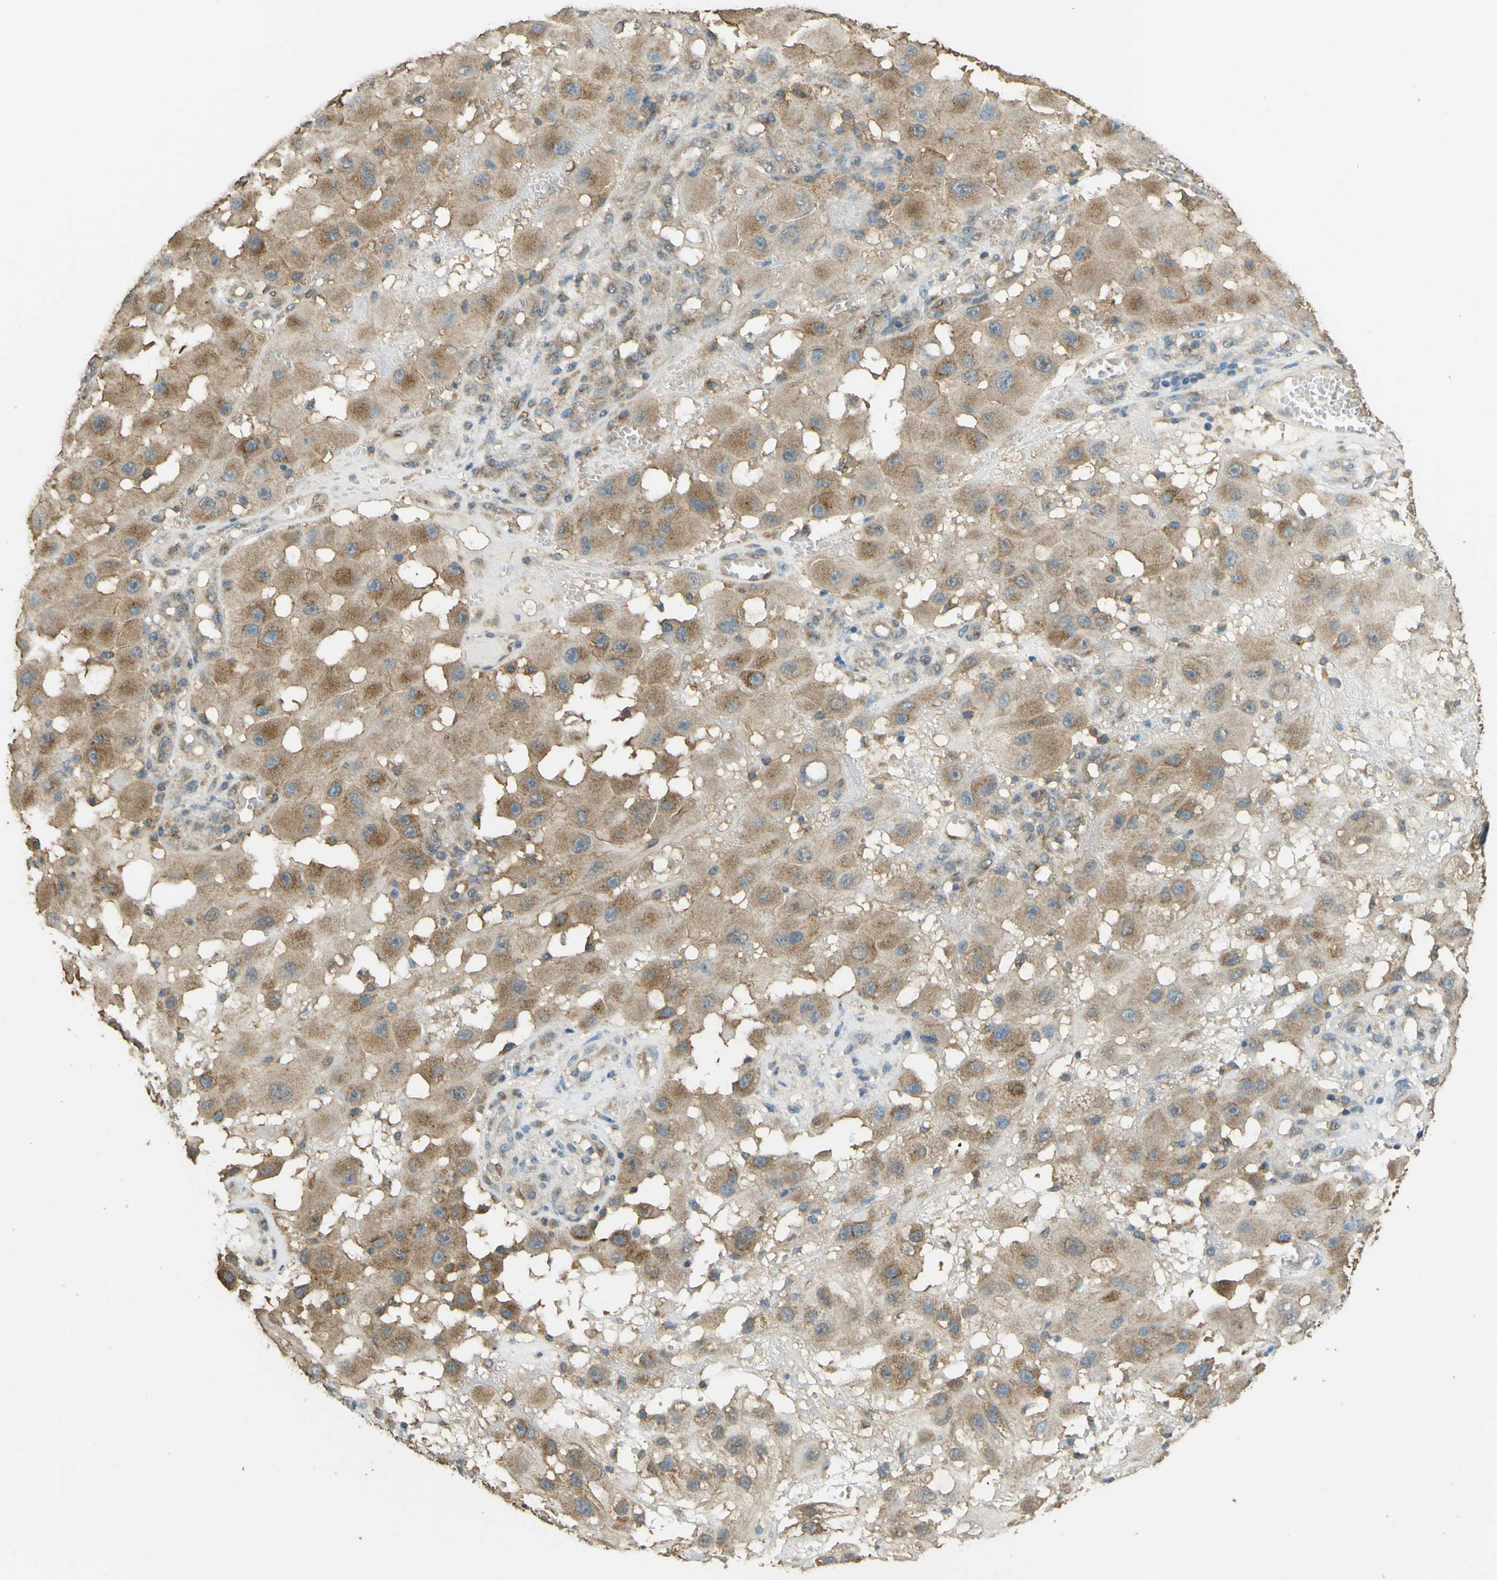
{"staining": {"intensity": "moderate", "quantity": ">75%", "location": "cytoplasmic/membranous"}, "tissue": "melanoma", "cell_type": "Tumor cells", "image_type": "cancer", "snomed": [{"axis": "morphology", "description": "Malignant melanoma, NOS"}, {"axis": "topography", "description": "Skin"}], "caption": "Moderate cytoplasmic/membranous protein staining is appreciated in about >75% of tumor cells in malignant melanoma.", "gene": "GOLGA1", "patient": {"sex": "female", "age": 81}}